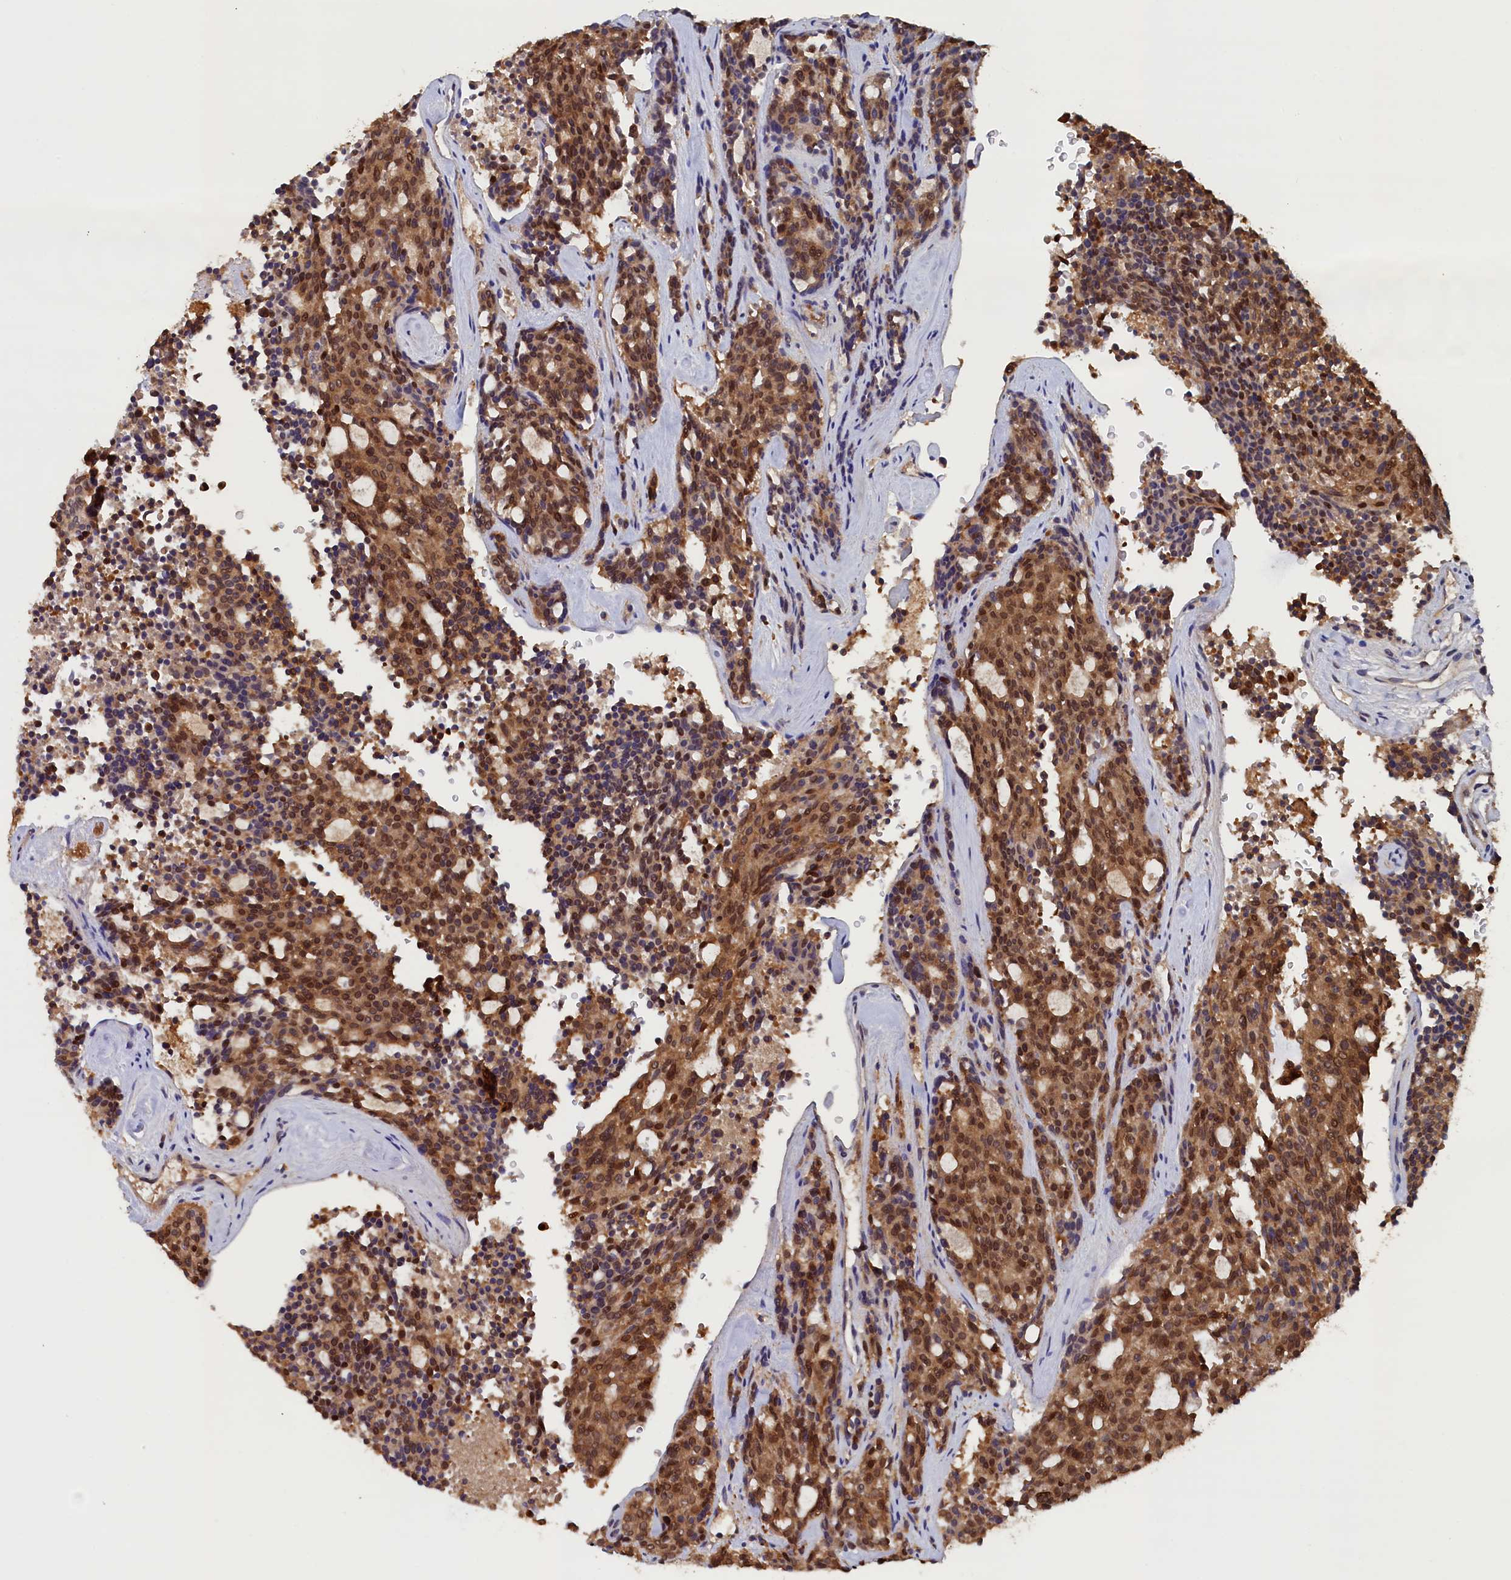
{"staining": {"intensity": "strong", "quantity": ">75%", "location": "cytoplasmic/membranous,nuclear"}, "tissue": "carcinoid", "cell_type": "Tumor cells", "image_type": "cancer", "snomed": [{"axis": "morphology", "description": "Carcinoid, malignant, NOS"}, {"axis": "topography", "description": "Pancreas"}], "caption": "Protein analysis of carcinoid tissue demonstrates strong cytoplasmic/membranous and nuclear staining in approximately >75% of tumor cells.", "gene": "AHCY", "patient": {"sex": "female", "age": 54}}